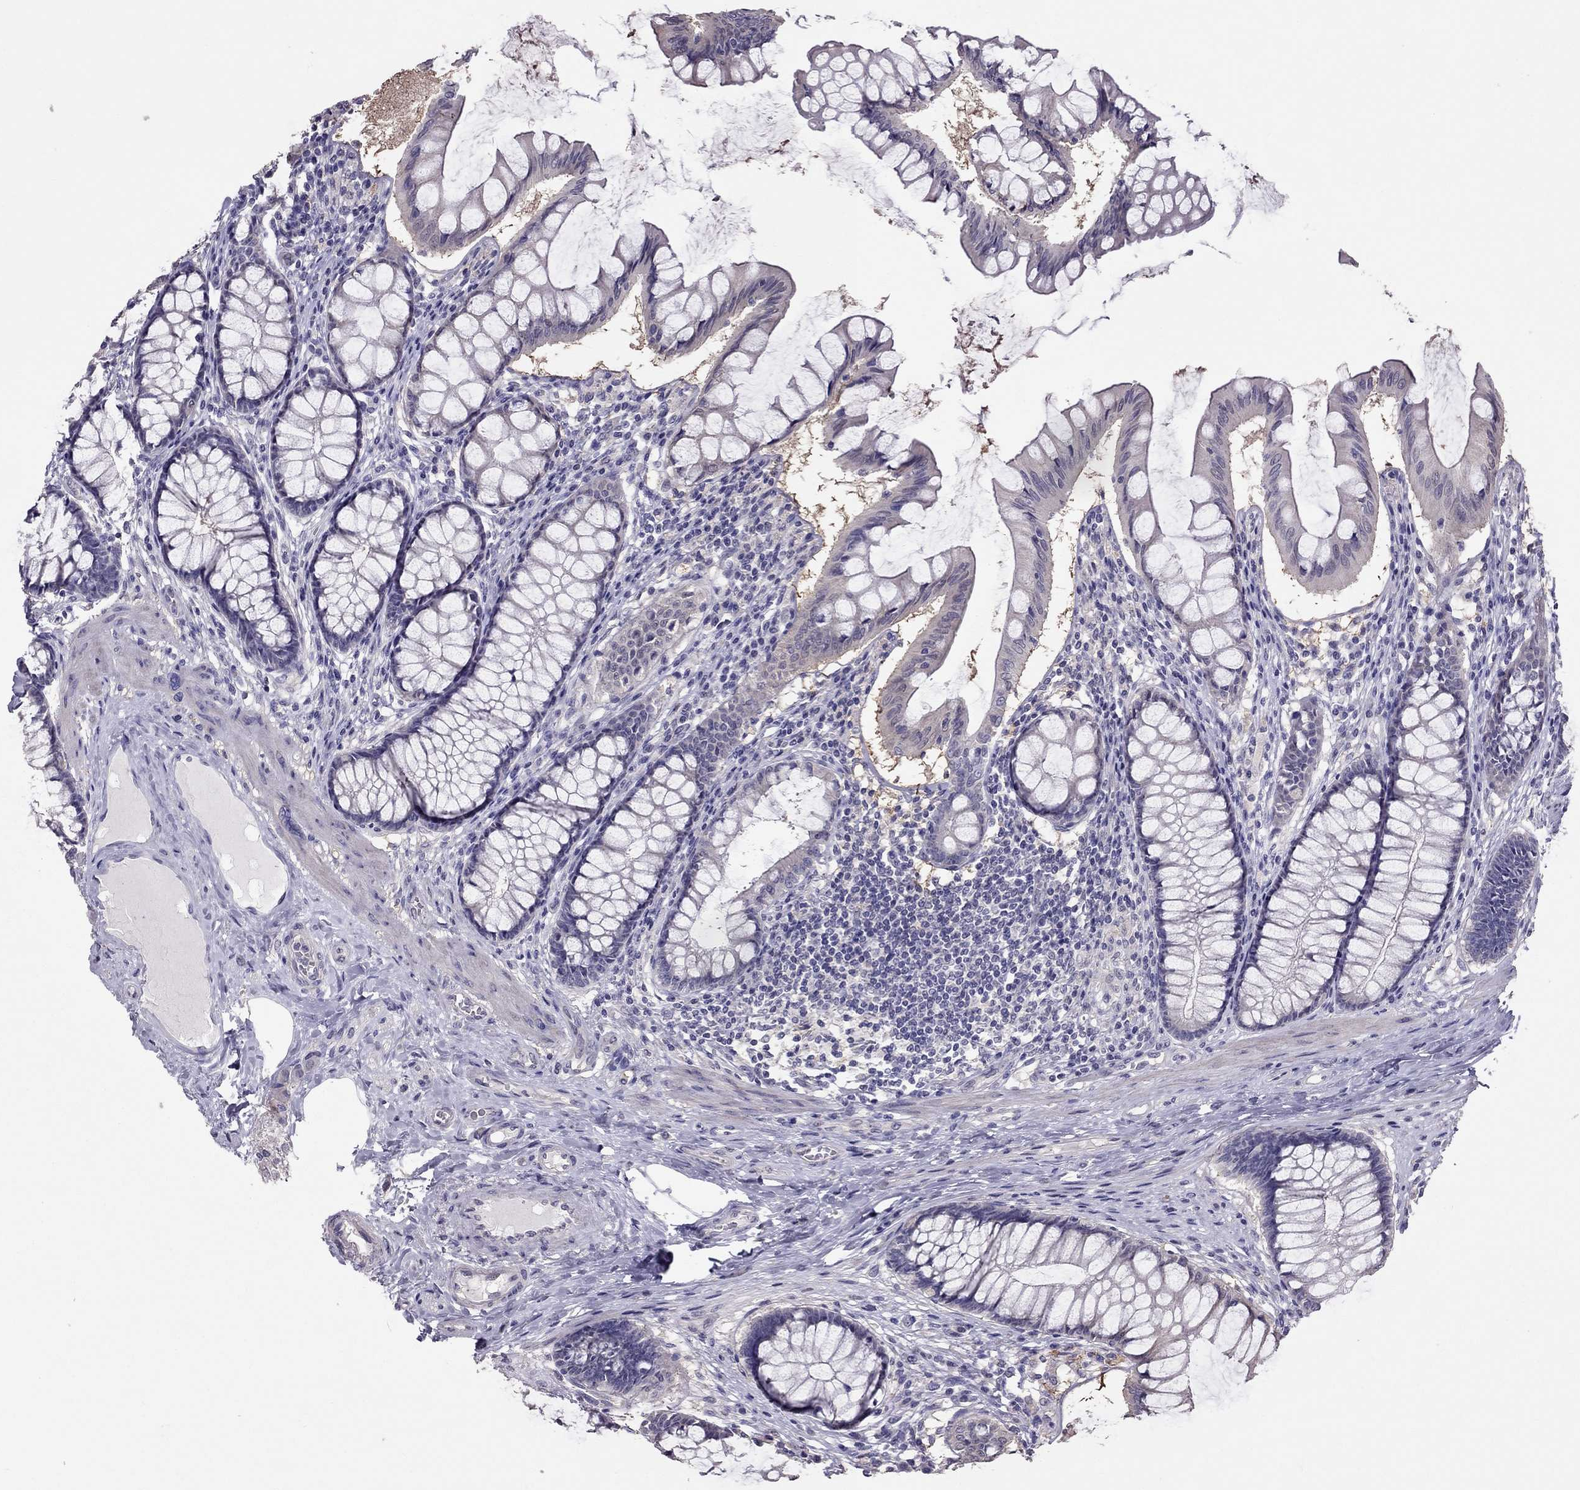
{"staining": {"intensity": "negative", "quantity": "none", "location": "none"}, "tissue": "colon", "cell_type": "Endothelial cells", "image_type": "normal", "snomed": [{"axis": "morphology", "description": "Normal tissue, NOS"}, {"axis": "topography", "description": "Colon"}], "caption": "A high-resolution photomicrograph shows immunohistochemistry (IHC) staining of normal colon, which exhibits no significant expression in endothelial cells.", "gene": "LRRC46", "patient": {"sex": "female", "age": 65}}